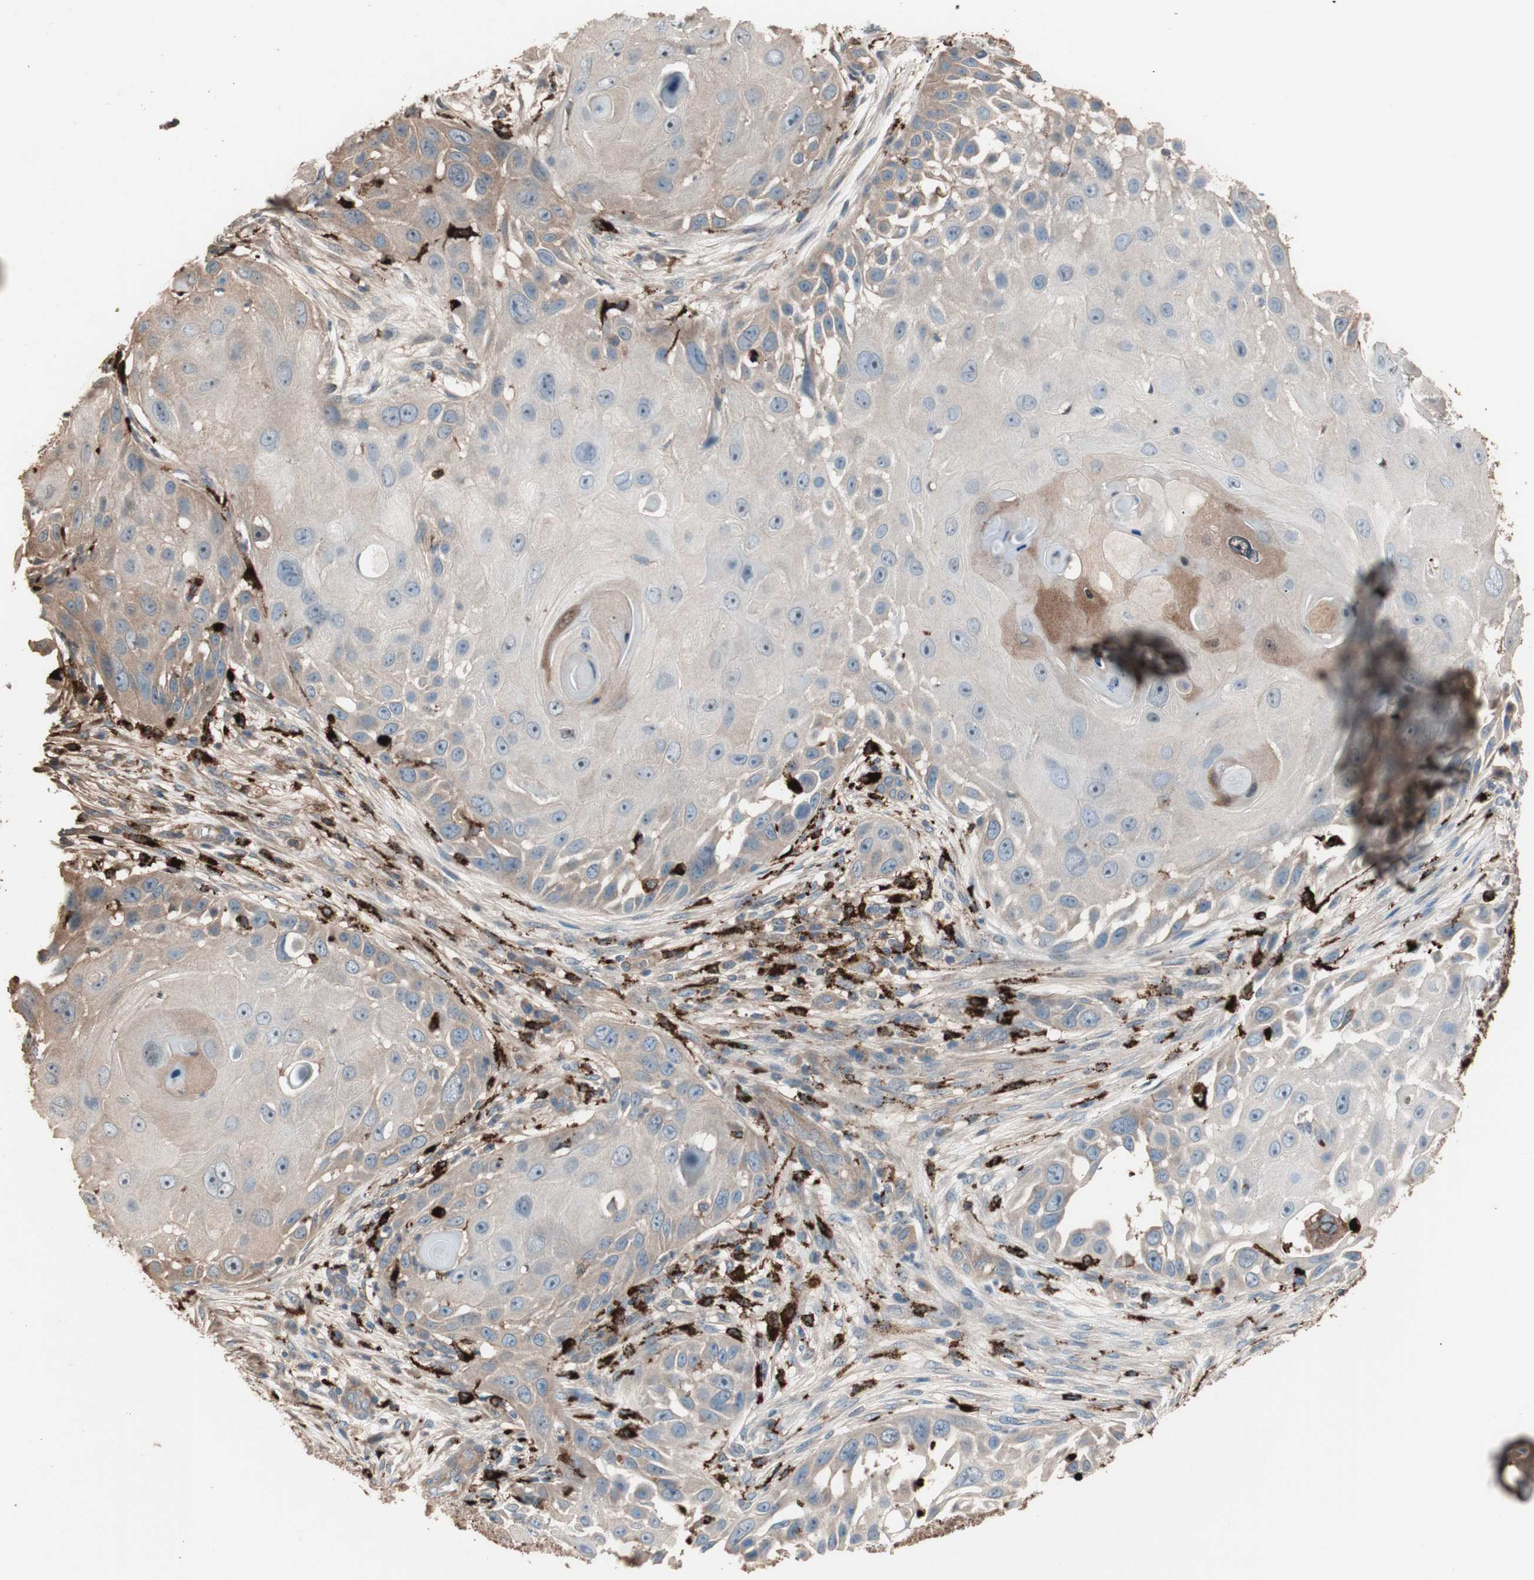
{"staining": {"intensity": "moderate", "quantity": "<25%", "location": "cytoplasmic/membranous"}, "tissue": "skin cancer", "cell_type": "Tumor cells", "image_type": "cancer", "snomed": [{"axis": "morphology", "description": "Squamous cell carcinoma, NOS"}, {"axis": "topography", "description": "Skin"}], "caption": "Skin cancer (squamous cell carcinoma) stained for a protein reveals moderate cytoplasmic/membranous positivity in tumor cells.", "gene": "CCT3", "patient": {"sex": "female", "age": 44}}